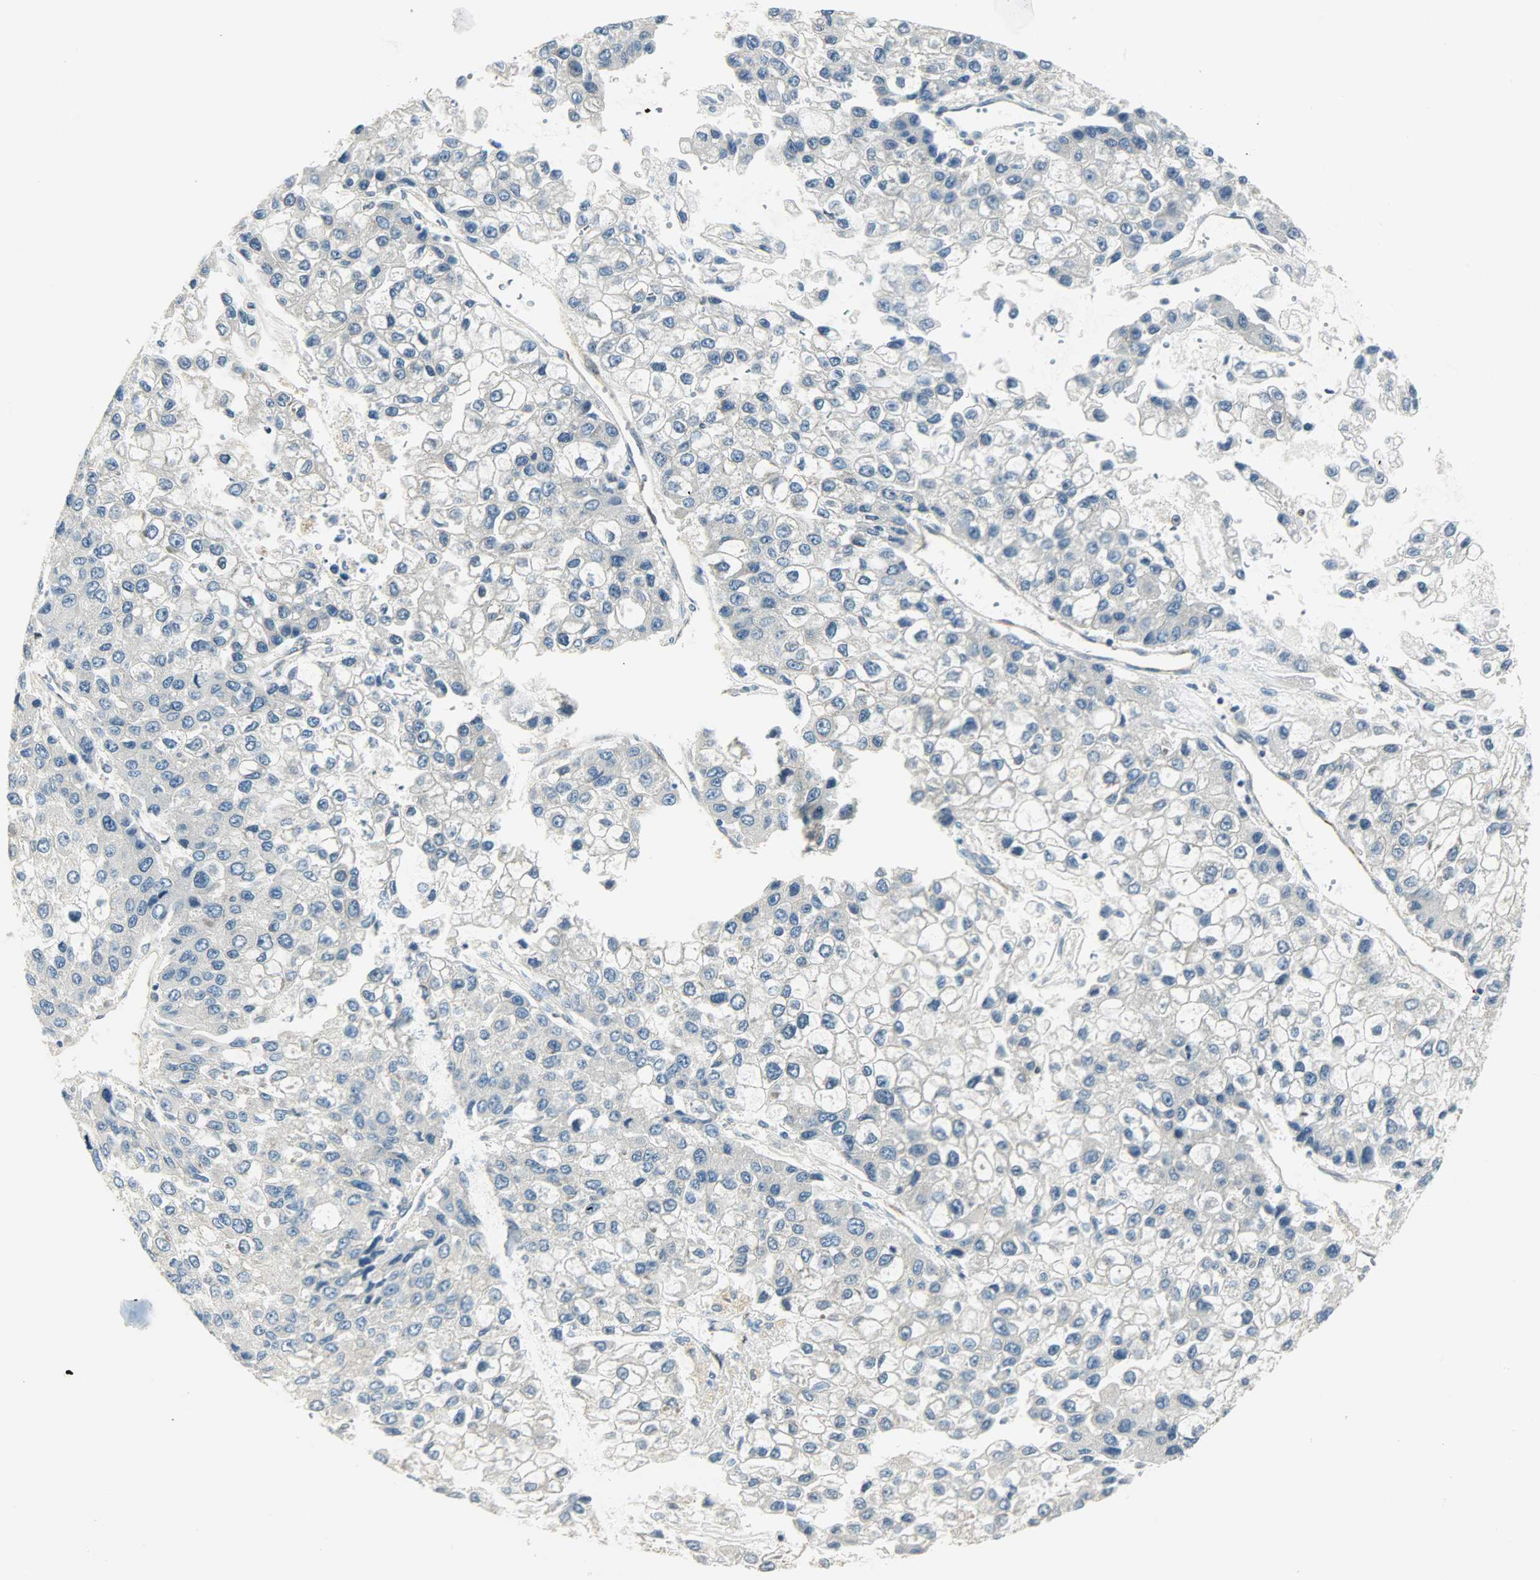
{"staining": {"intensity": "negative", "quantity": "none", "location": "none"}, "tissue": "liver cancer", "cell_type": "Tumor cells", "image_type": "cancer", "snomed": [{"axis": "morphology", "description": "Carcinoma, Hepatocellular, NOS"}, {"axis": "topography", "description": "Liver"}], "caption": "Immunohistochemical staining of human liver cancer shows no significant staining in tumor cells.", "gene": "WARS1", "patient": {"sex": "female", "age": 66}}